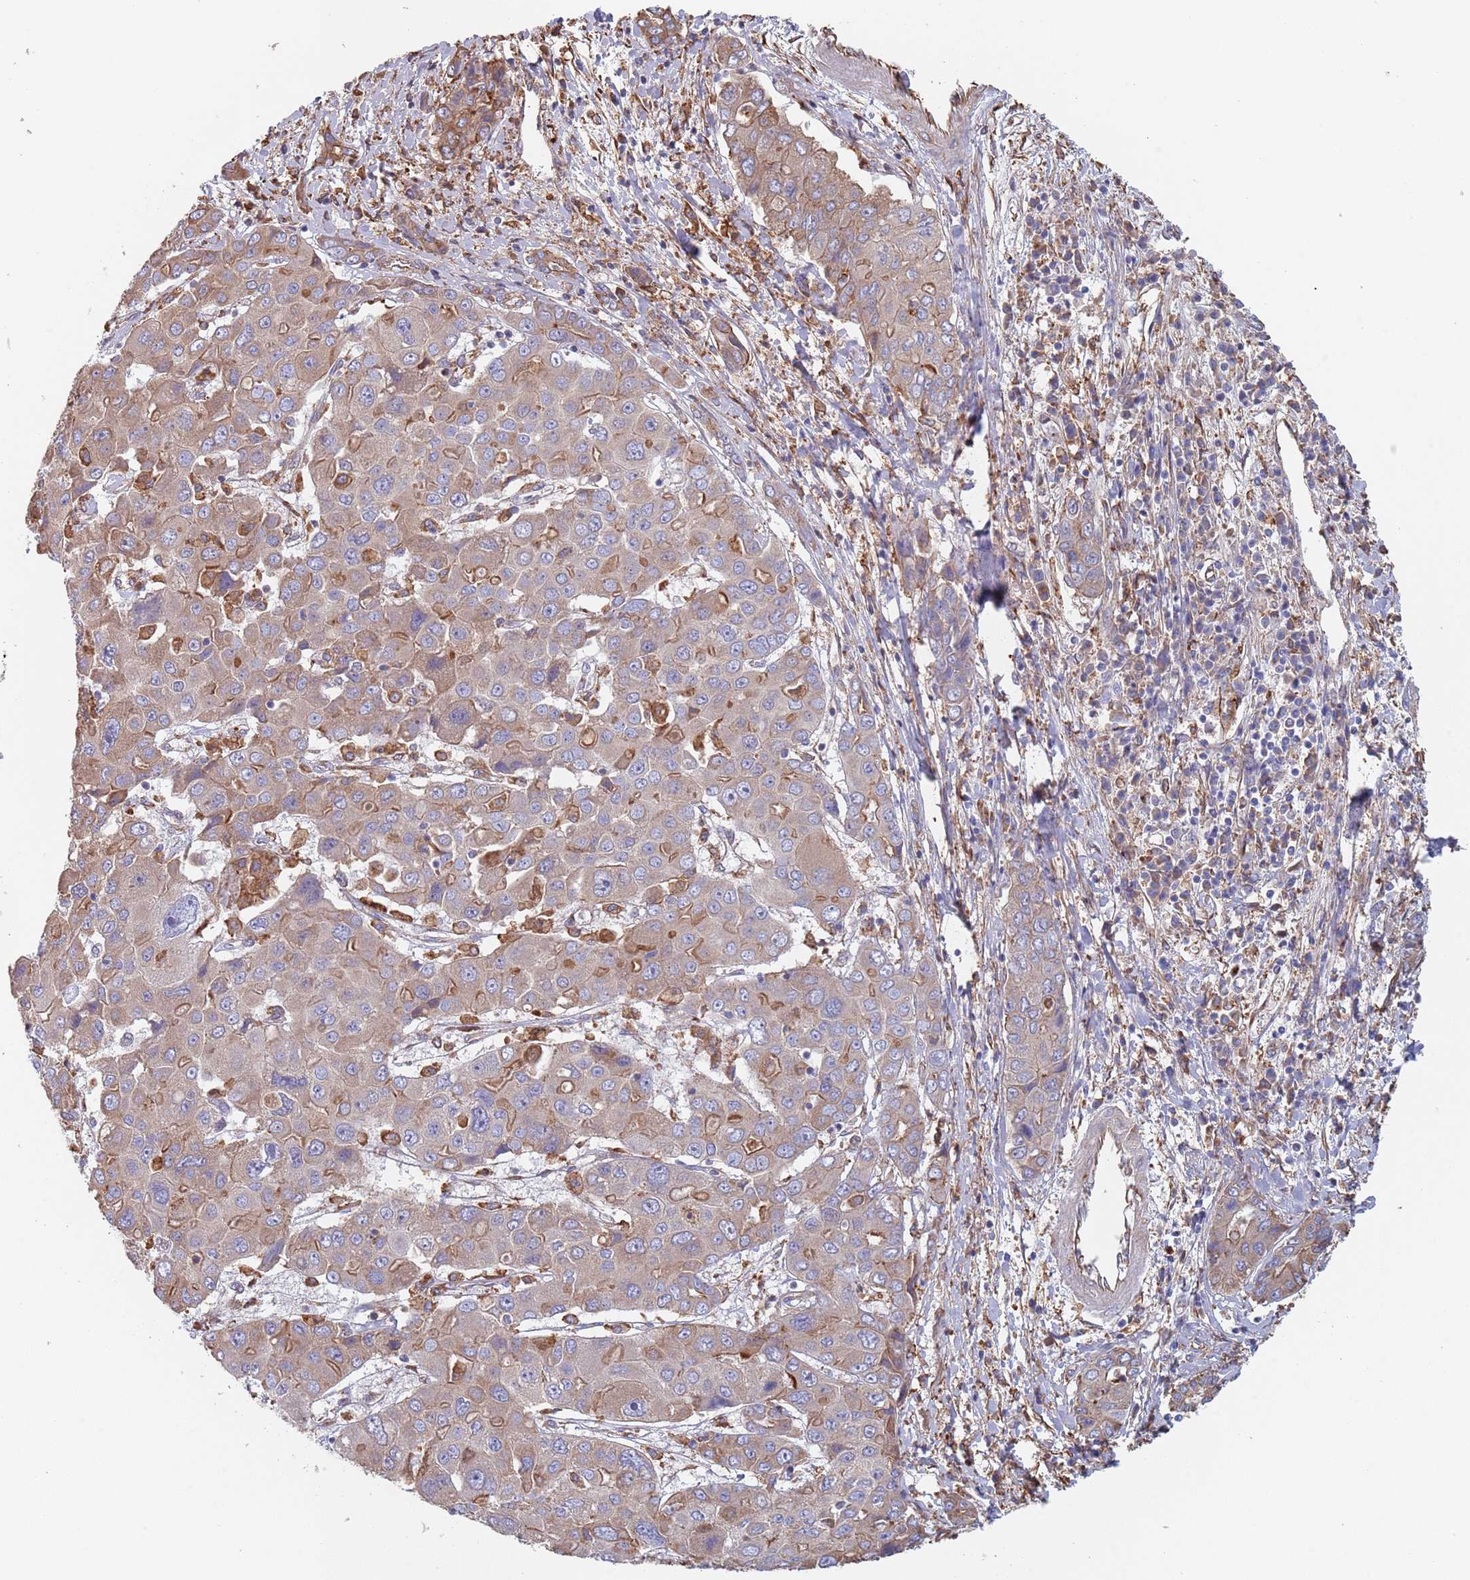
{"staining": {"intensity": "moderate", "quantity": "25%-75%", "location": "cytoplasmic/membranous"}, "tissue": "liver cancer", "cell_type": "Tumor cells", "image_type": "cancer", "snomed": [{"axis": "morphology", "description": "Cholangiocarcinoma"}, {"axis": "topography", "description": "Liver"}], "caption": "Moderate cytoplasmic/membranous protein staining is identified in approximately 25%-75% of tumor cells in liver cancer.", "gene": "DCUN1D3", "patient": {"sex": "male", "age": 67}}